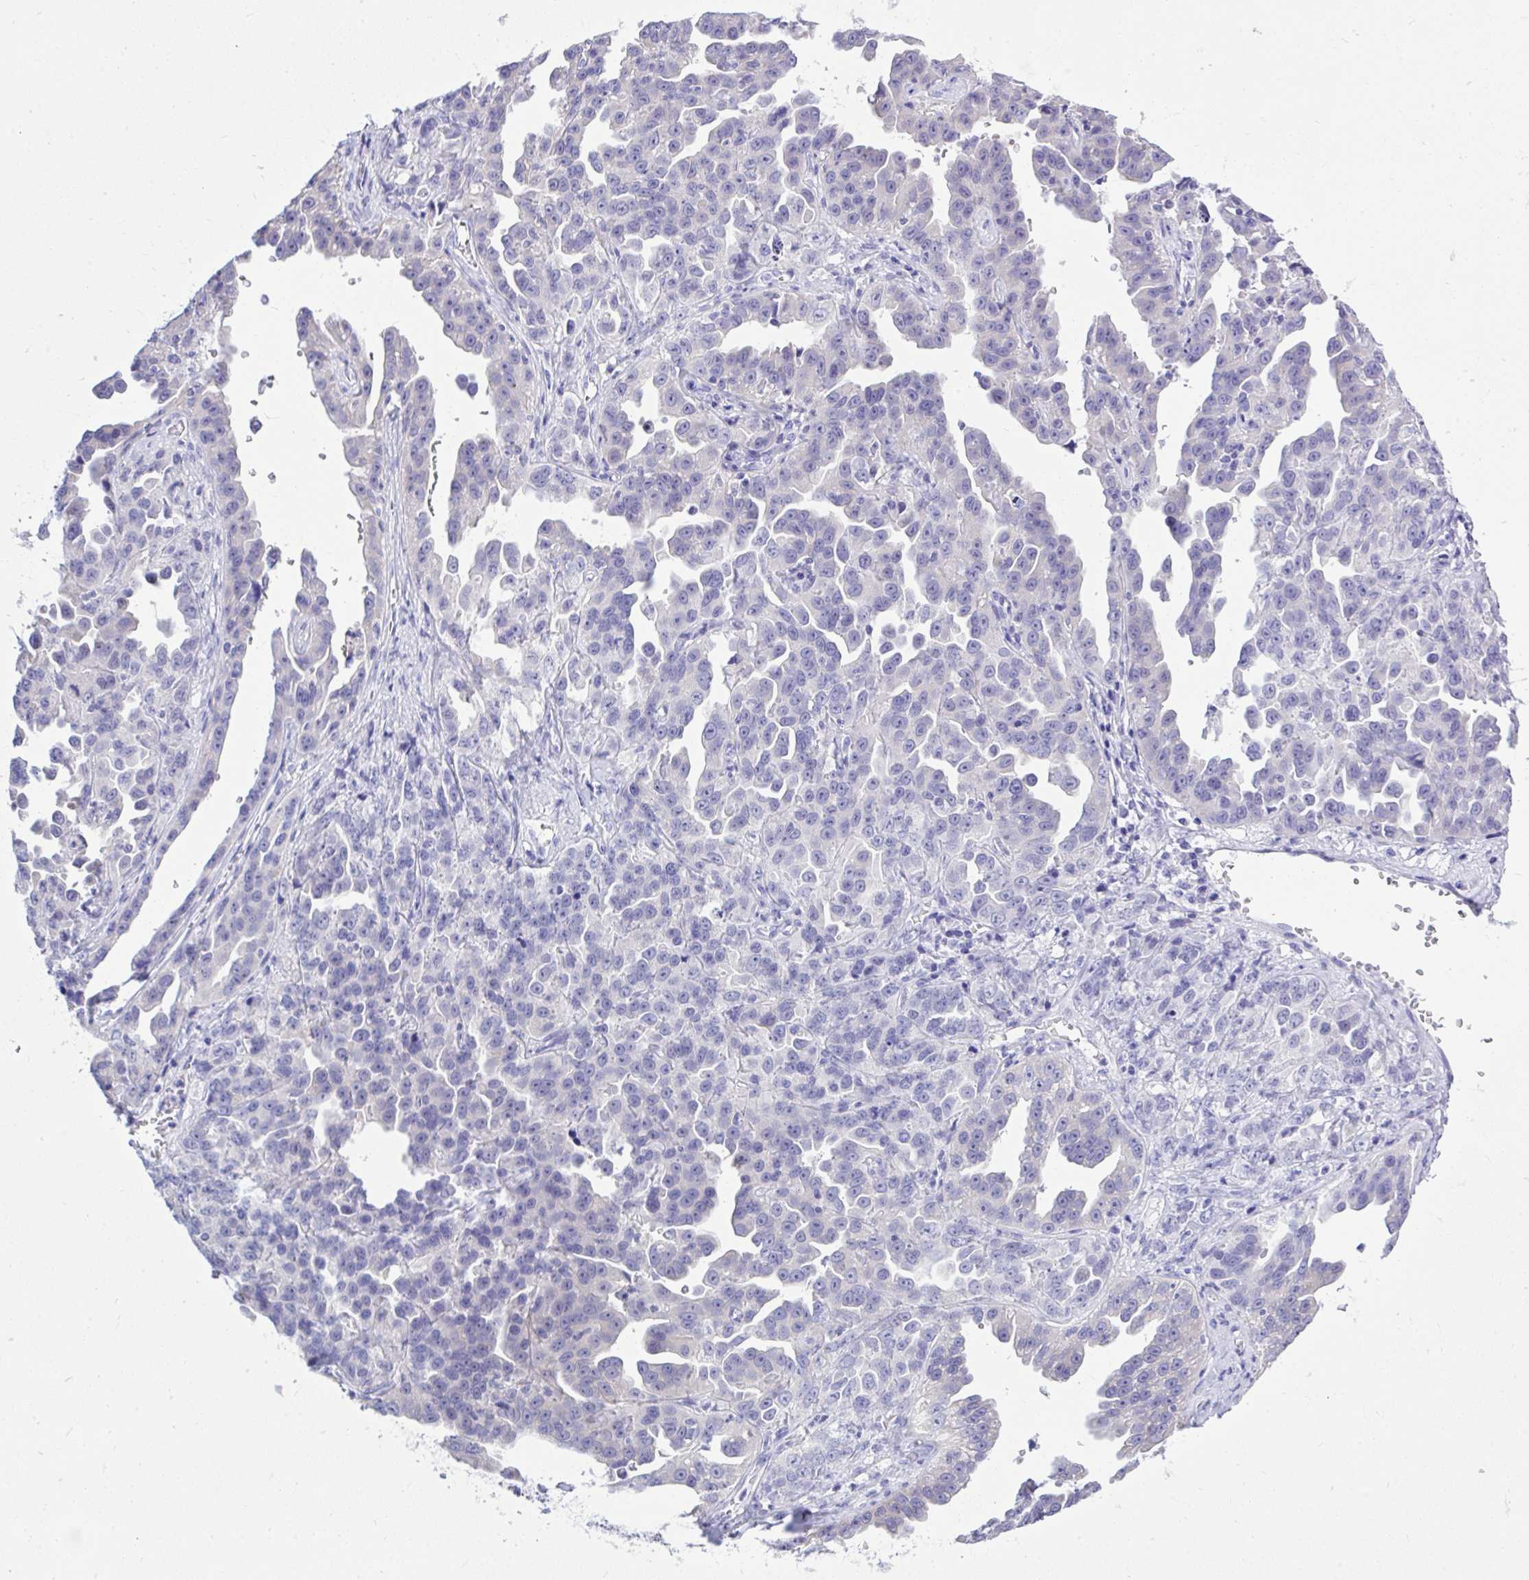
{"staining": {"intensity": "negative", "quantity": "none", "location": "none"}, "tissue": "ovarian cancer", "cell_type": "Tumor cells", "image_type": "cancer", "snomed": [{"axis": "morphology", "description": "Cystadenocarcinoma, serous, NOS"}, {"axis": "topography", "description": "Ovary"}], "caption": "This is a micrograph of immunohistochemistry staining of ovarian cancer (serous cystadenocarcinoma), which shows no staining in tumor cells.", "gene": "PSD", "patient": {"sex": "female", "age": 75}}